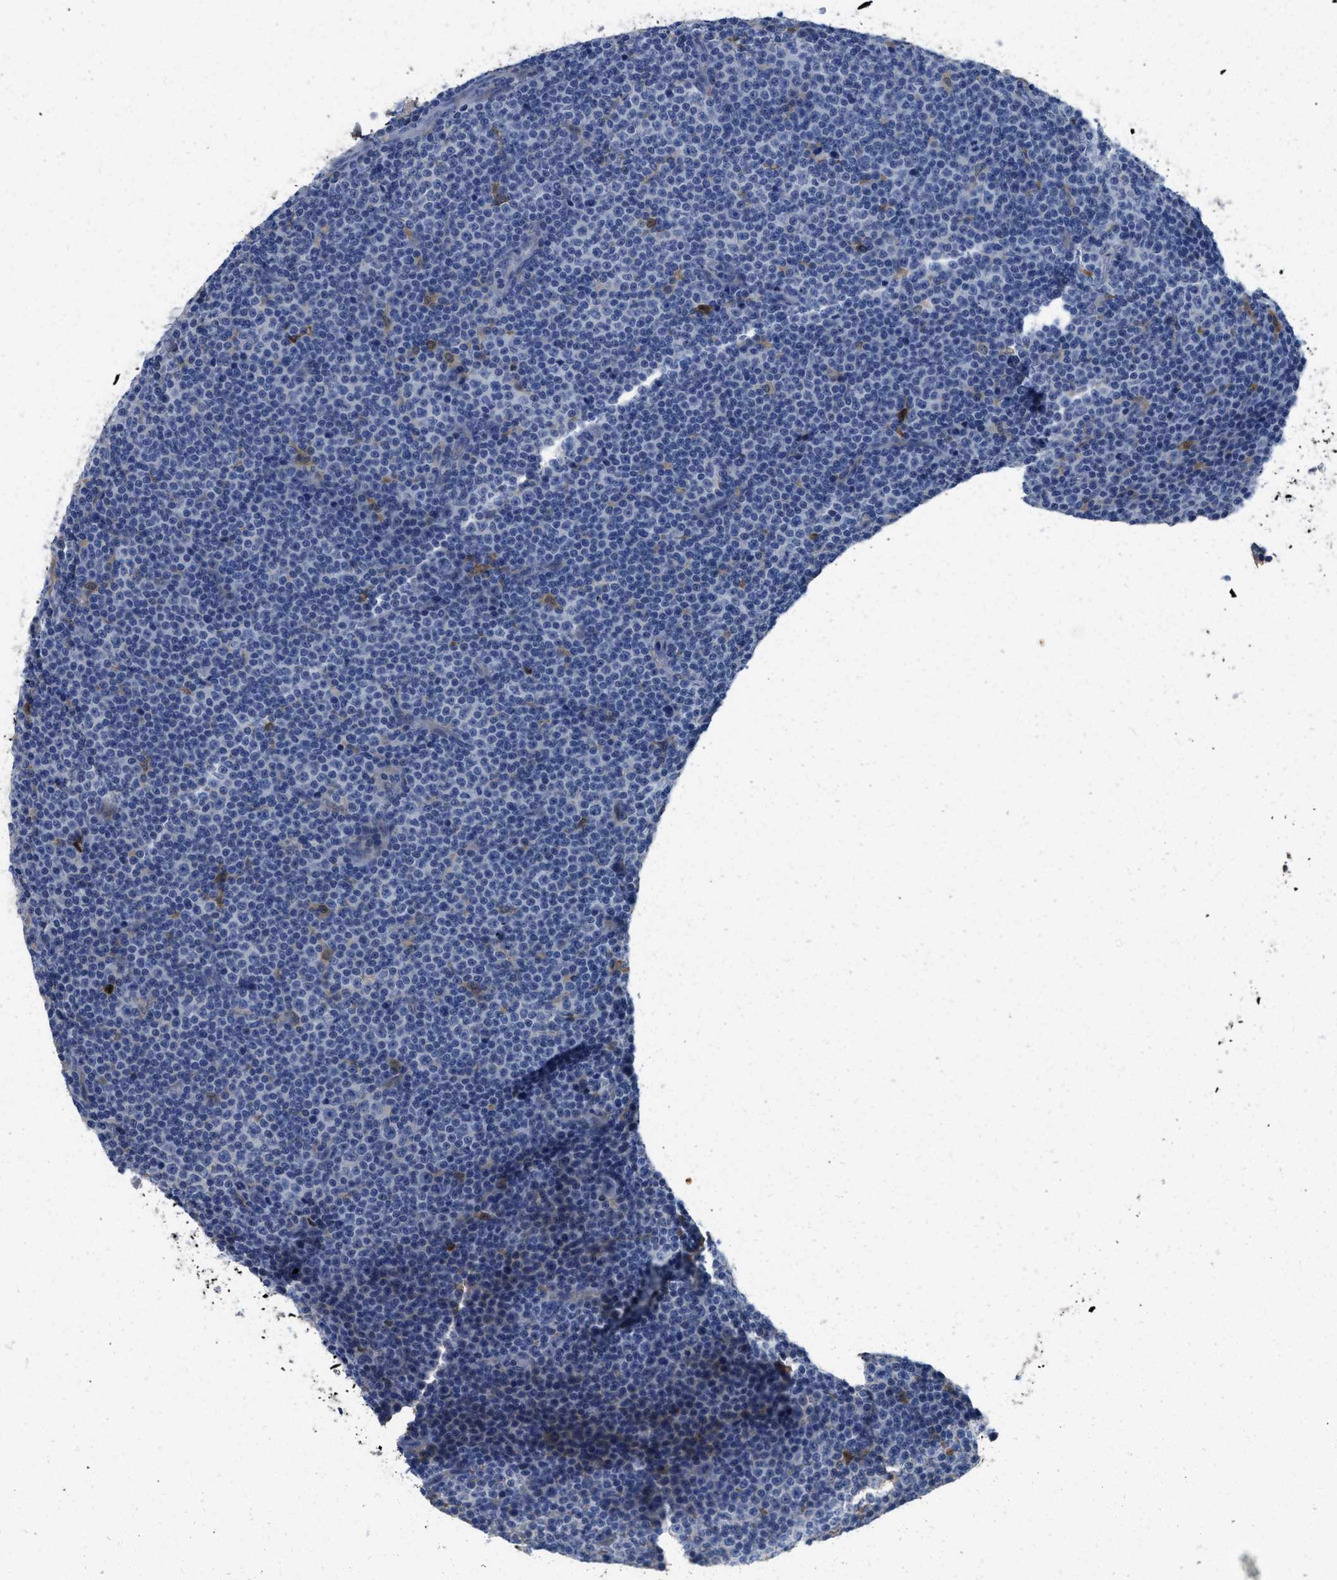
{"staining": {"intensity": "negative", "quantity": "none", "location": "none"}, "tissue": "lymphoma", "cell_type": "Tumor cells", "image_type": "cancer", "snomed": [{"axis": "morphology", "description": "Malignant lymphoma, non-Hodgkin's type, Low grade"}, {"axis": "topography", "description": "Lymph node"}], "caption": "An immunohistochemistry histopathology image of lymphoma is shown. There is no staining in tumor cells of lymphoma.", "gene": "C1S", "patient": {"sex": "female", "age": 67}}